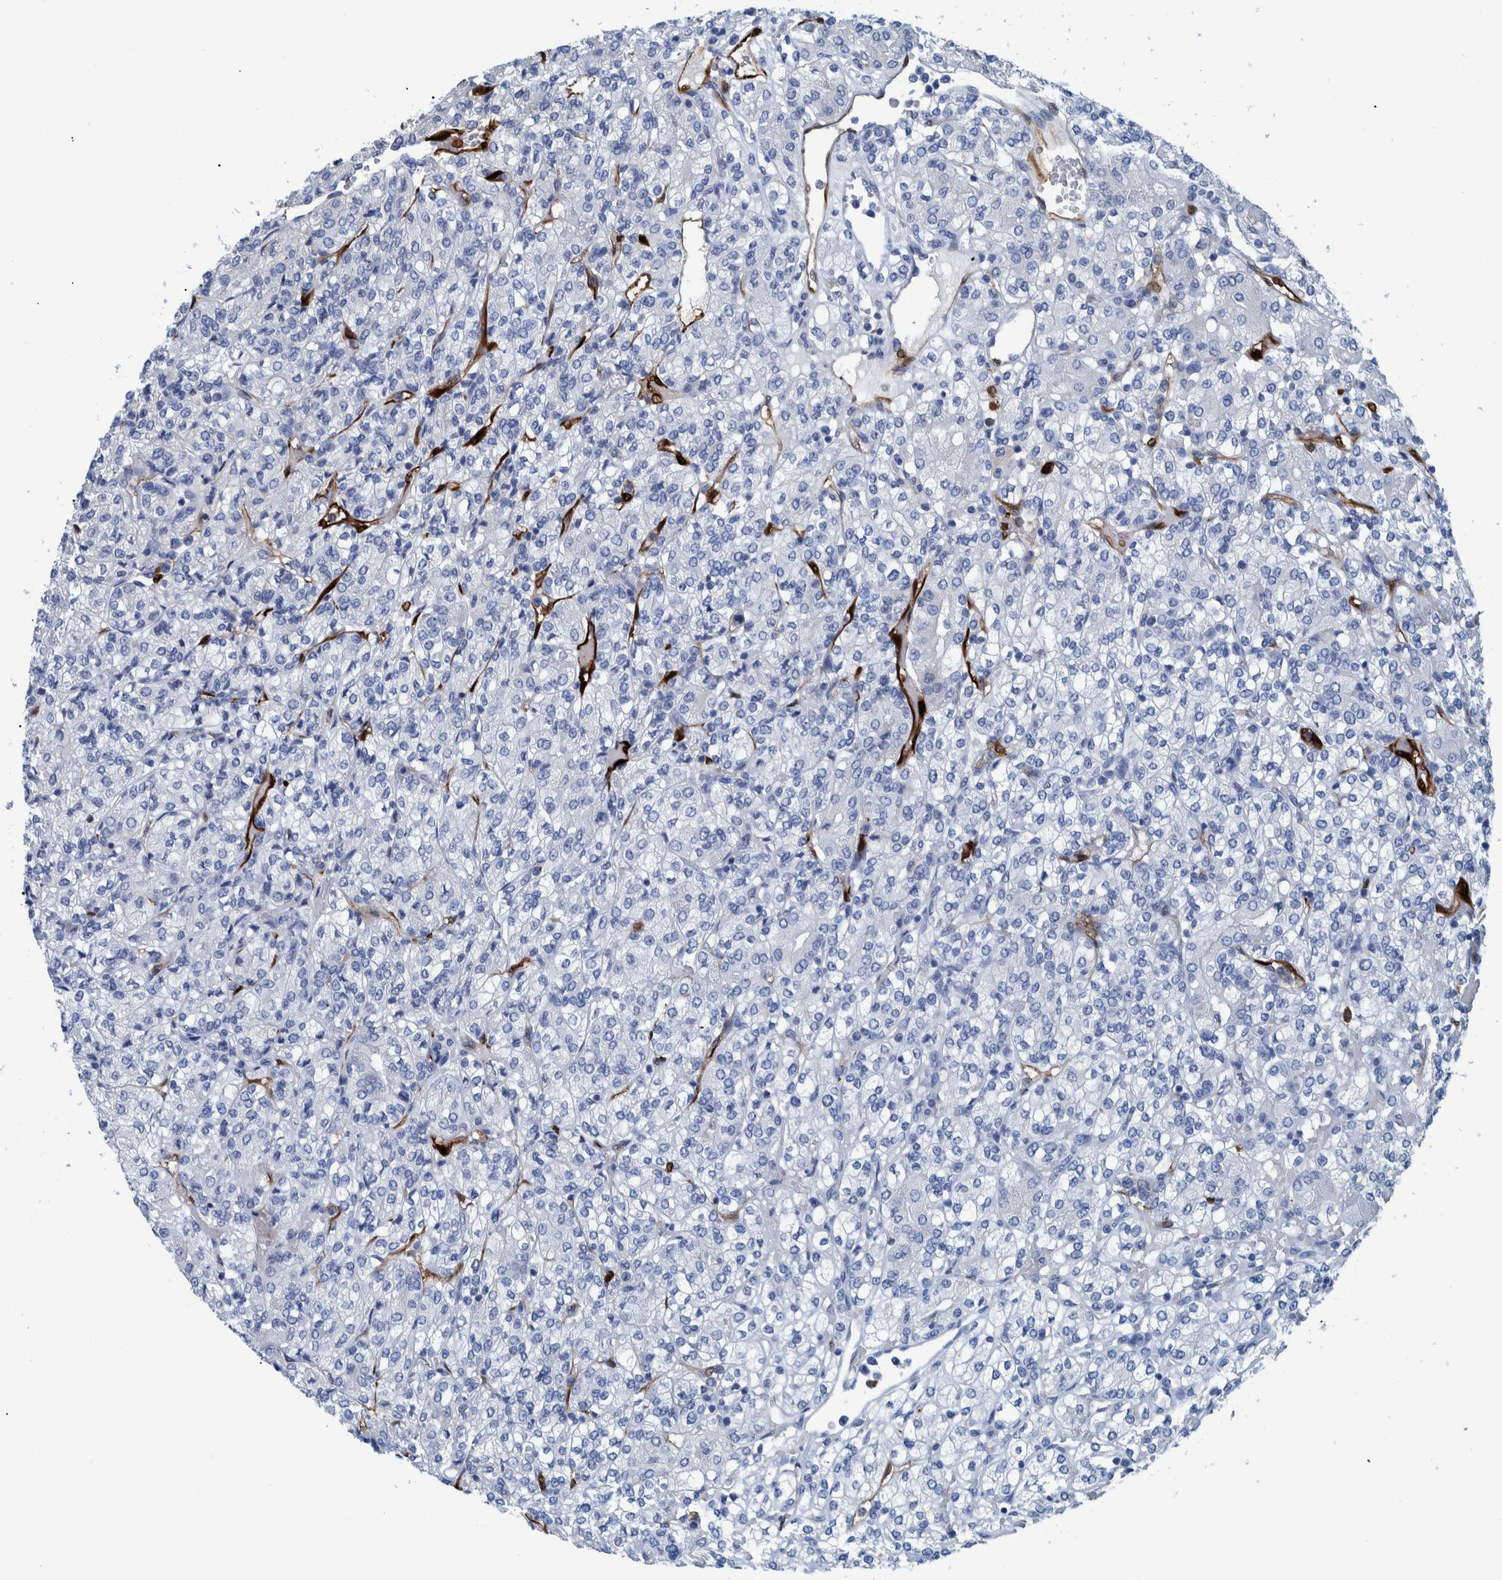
{"staining": {"intensity": "negative", "quantity": "none", "location": "none"}, "tissue": "renal cancer", "cell_type": "Tumor cells", "image_type": "cancer", "snomed": [{"axis": "morphology", "description": "Adenocarcinoma, NOS"}, {"axis": "topography", "description": "Kidney"}], "caption": "IHC of human renal adenocarcinoma demonstrates no expression in tumor cells.", "gene": "IDO1", "patient": {"sex": "male", "age": 77}}